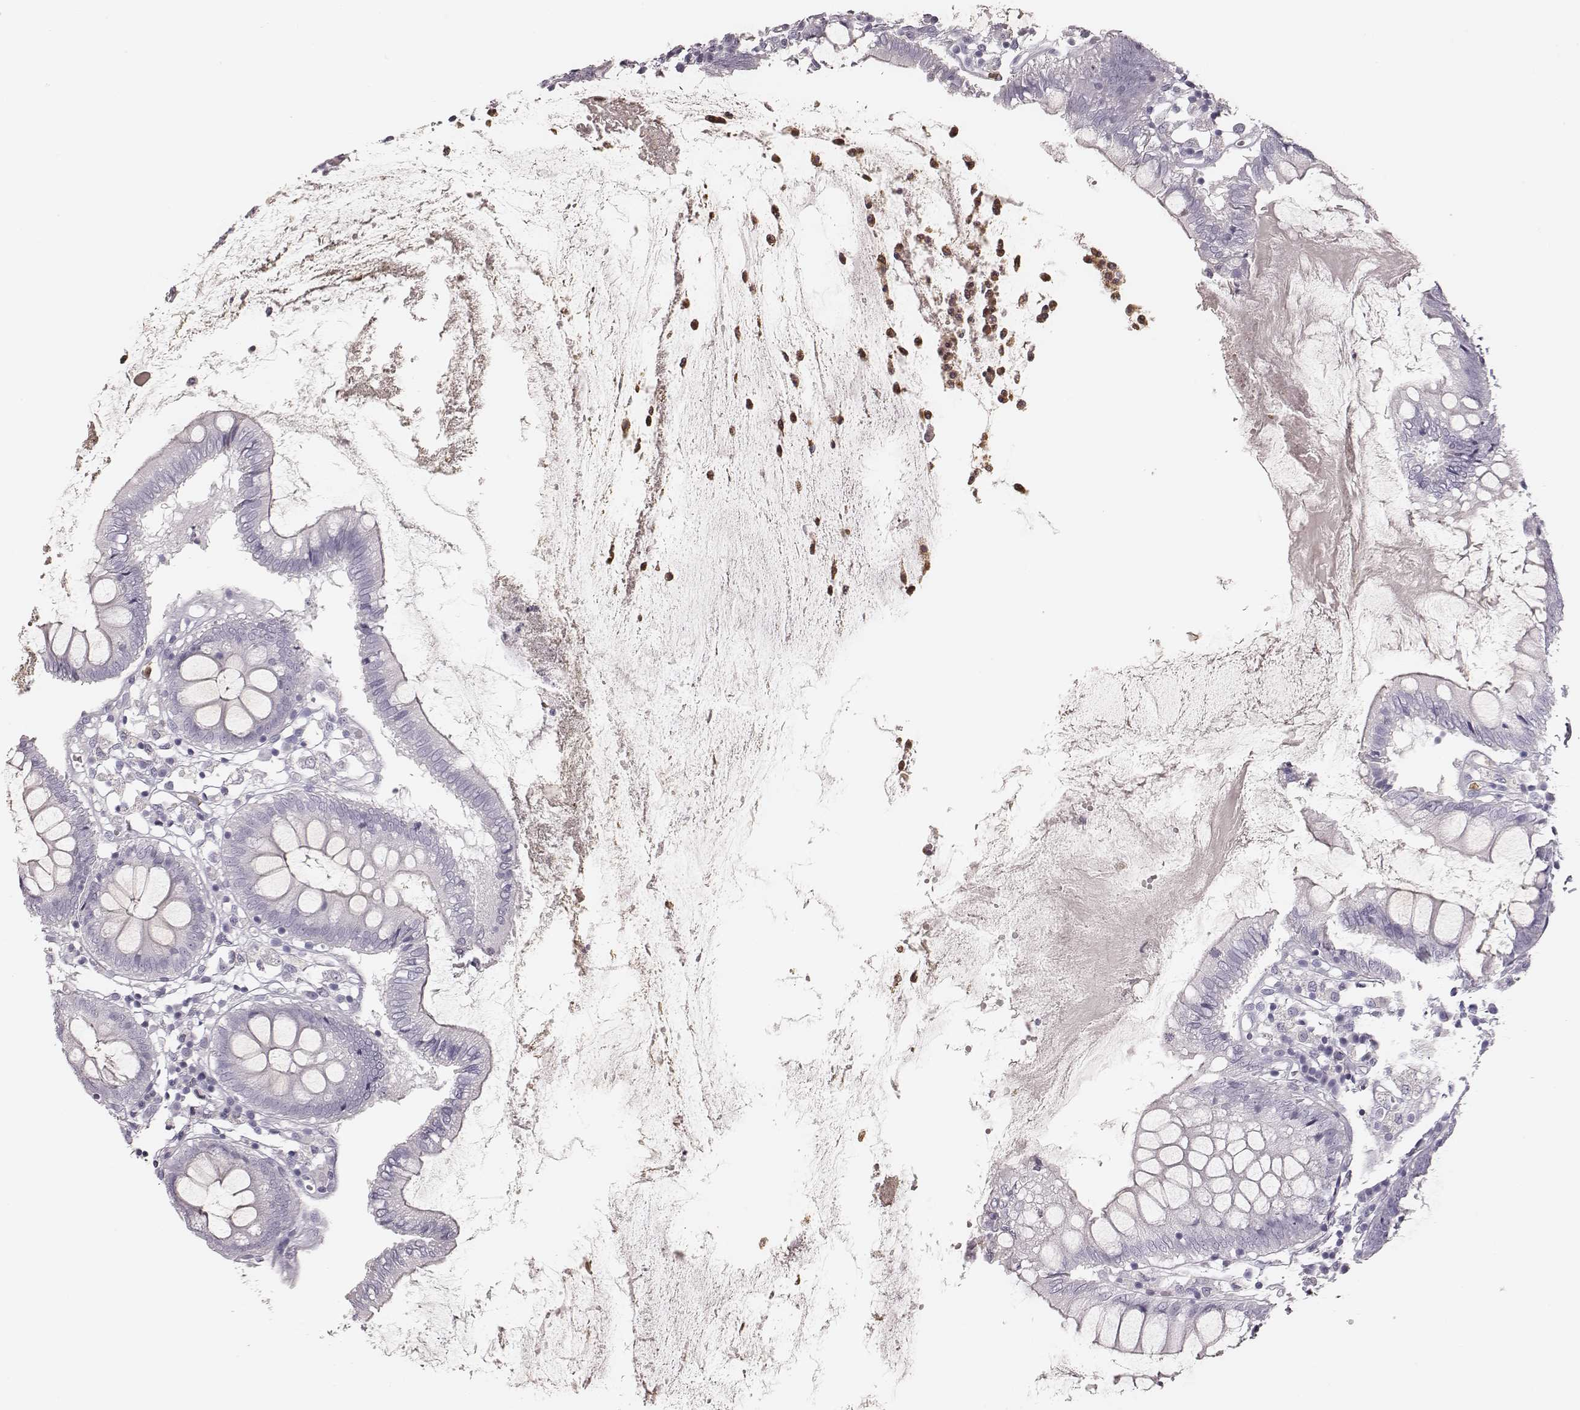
{"staining": {"intensity": "negative", "quantity": "none", "location": "none"}, "tissue": "colon", "cell_type": "Endothelial cells", "image_type": "normal", "snomed": [{"axis": "morphology", "description": "Normal tissue, NOS"}, {"axis": "morphology", "description": "Adenocarcinoma, NOS"}, {"axis": "topography", "description": "Colon"}], "caption": "Endothelial cells show no significant protein expression in benign colon. (Brightfield microscopy of DAB (3,3'-diaminobenzidine) immunohistochemistry (IHC) at high magnification).", "gene": "ELANE", "patient": {"sex": "male", "age": 83}}